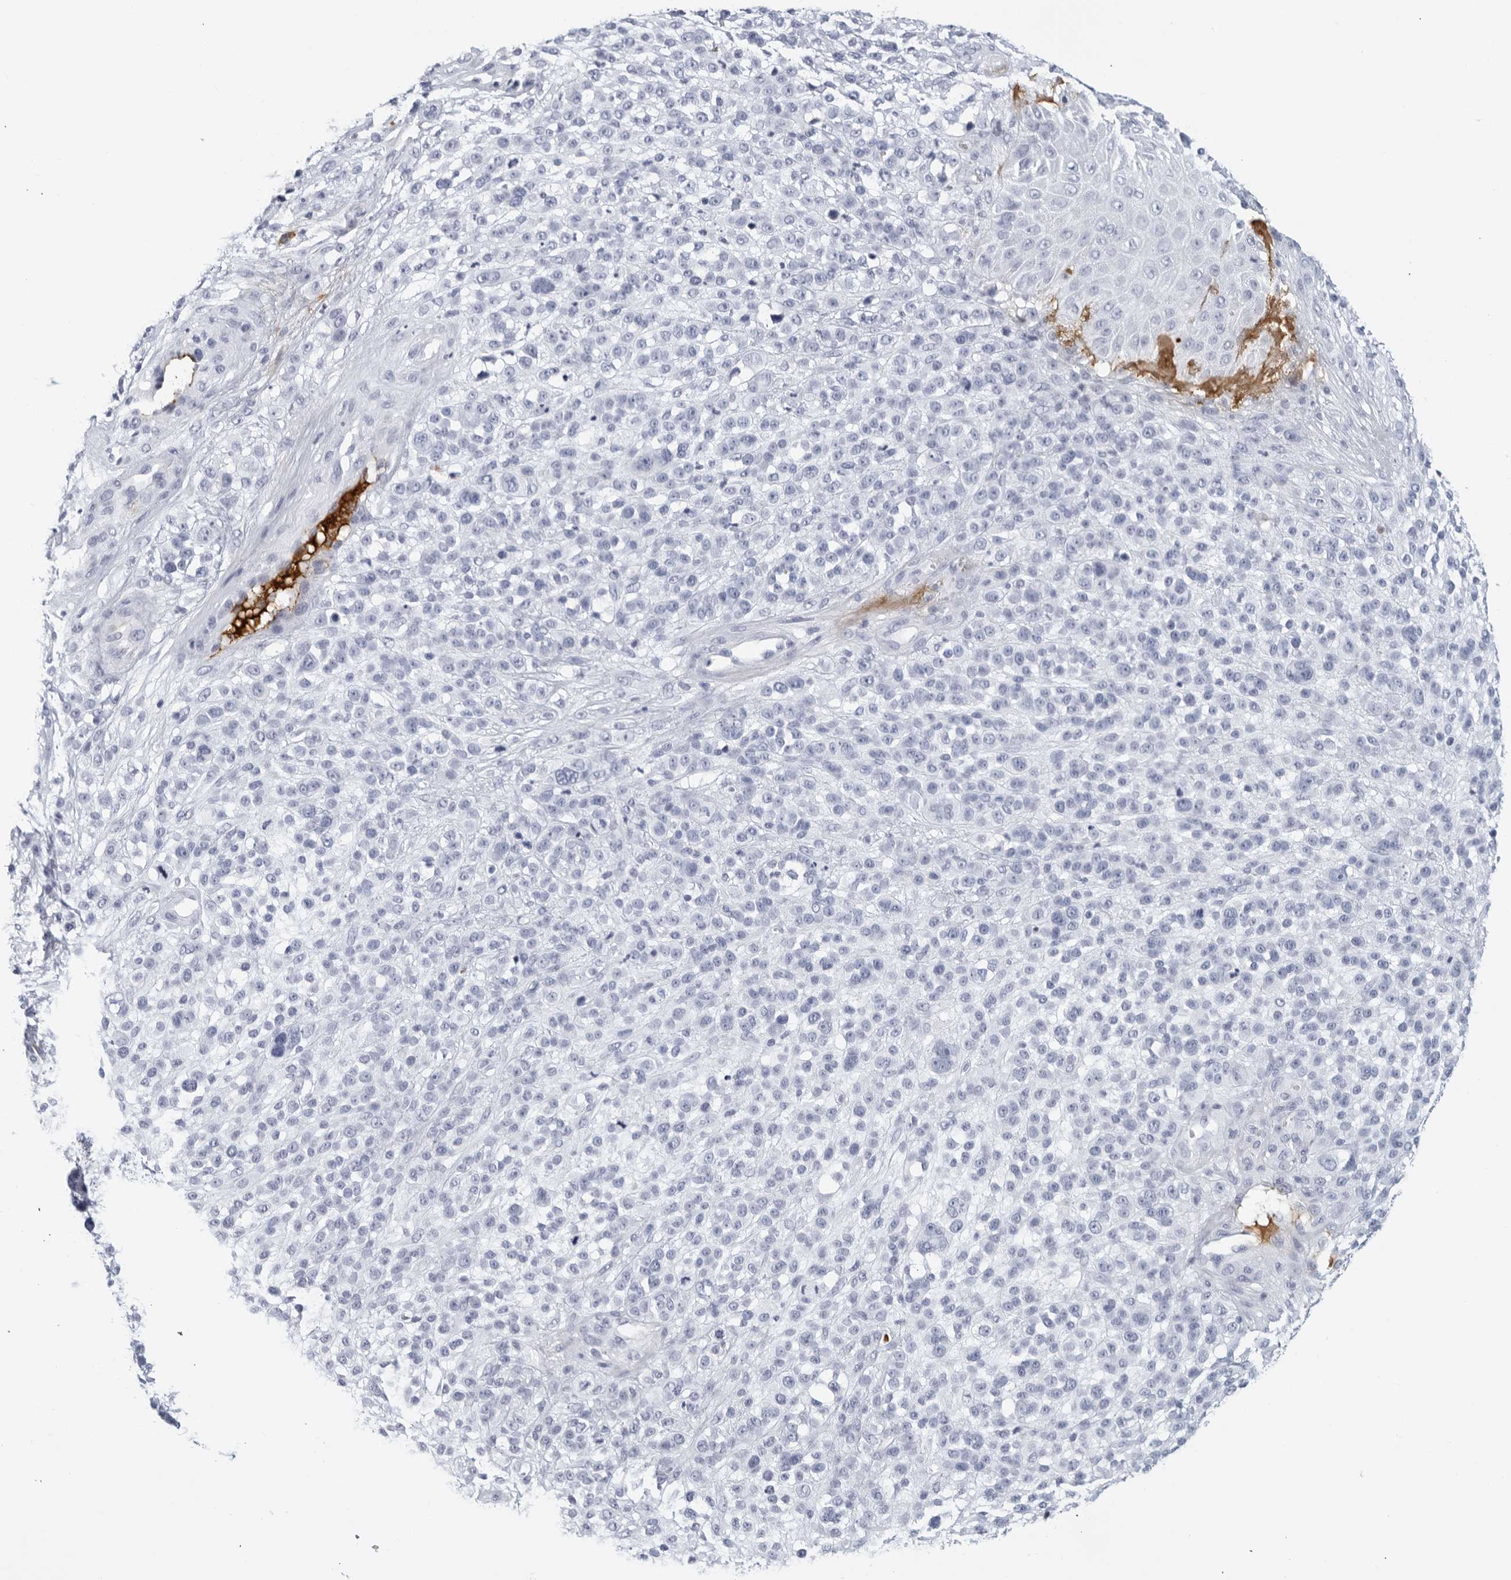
{"staining": {"intensity": "negative", "quantity": "none", "location": "none"}, "tissue": "melanoma", "cell_type": "Tumor cells", "image_type": "cancer", "snomed": [{"axis": "morphology", "description": "Malignant melanoma, NOS"}, {"axis": "topography", "description": "Skin"}], "caption": "A high-resolution image shows immunohistochemistry staining of melanoma, which displays no significant expression in tumor cells.", "gene": "FGG", "patient": {"sex": "female", "age": 55}}